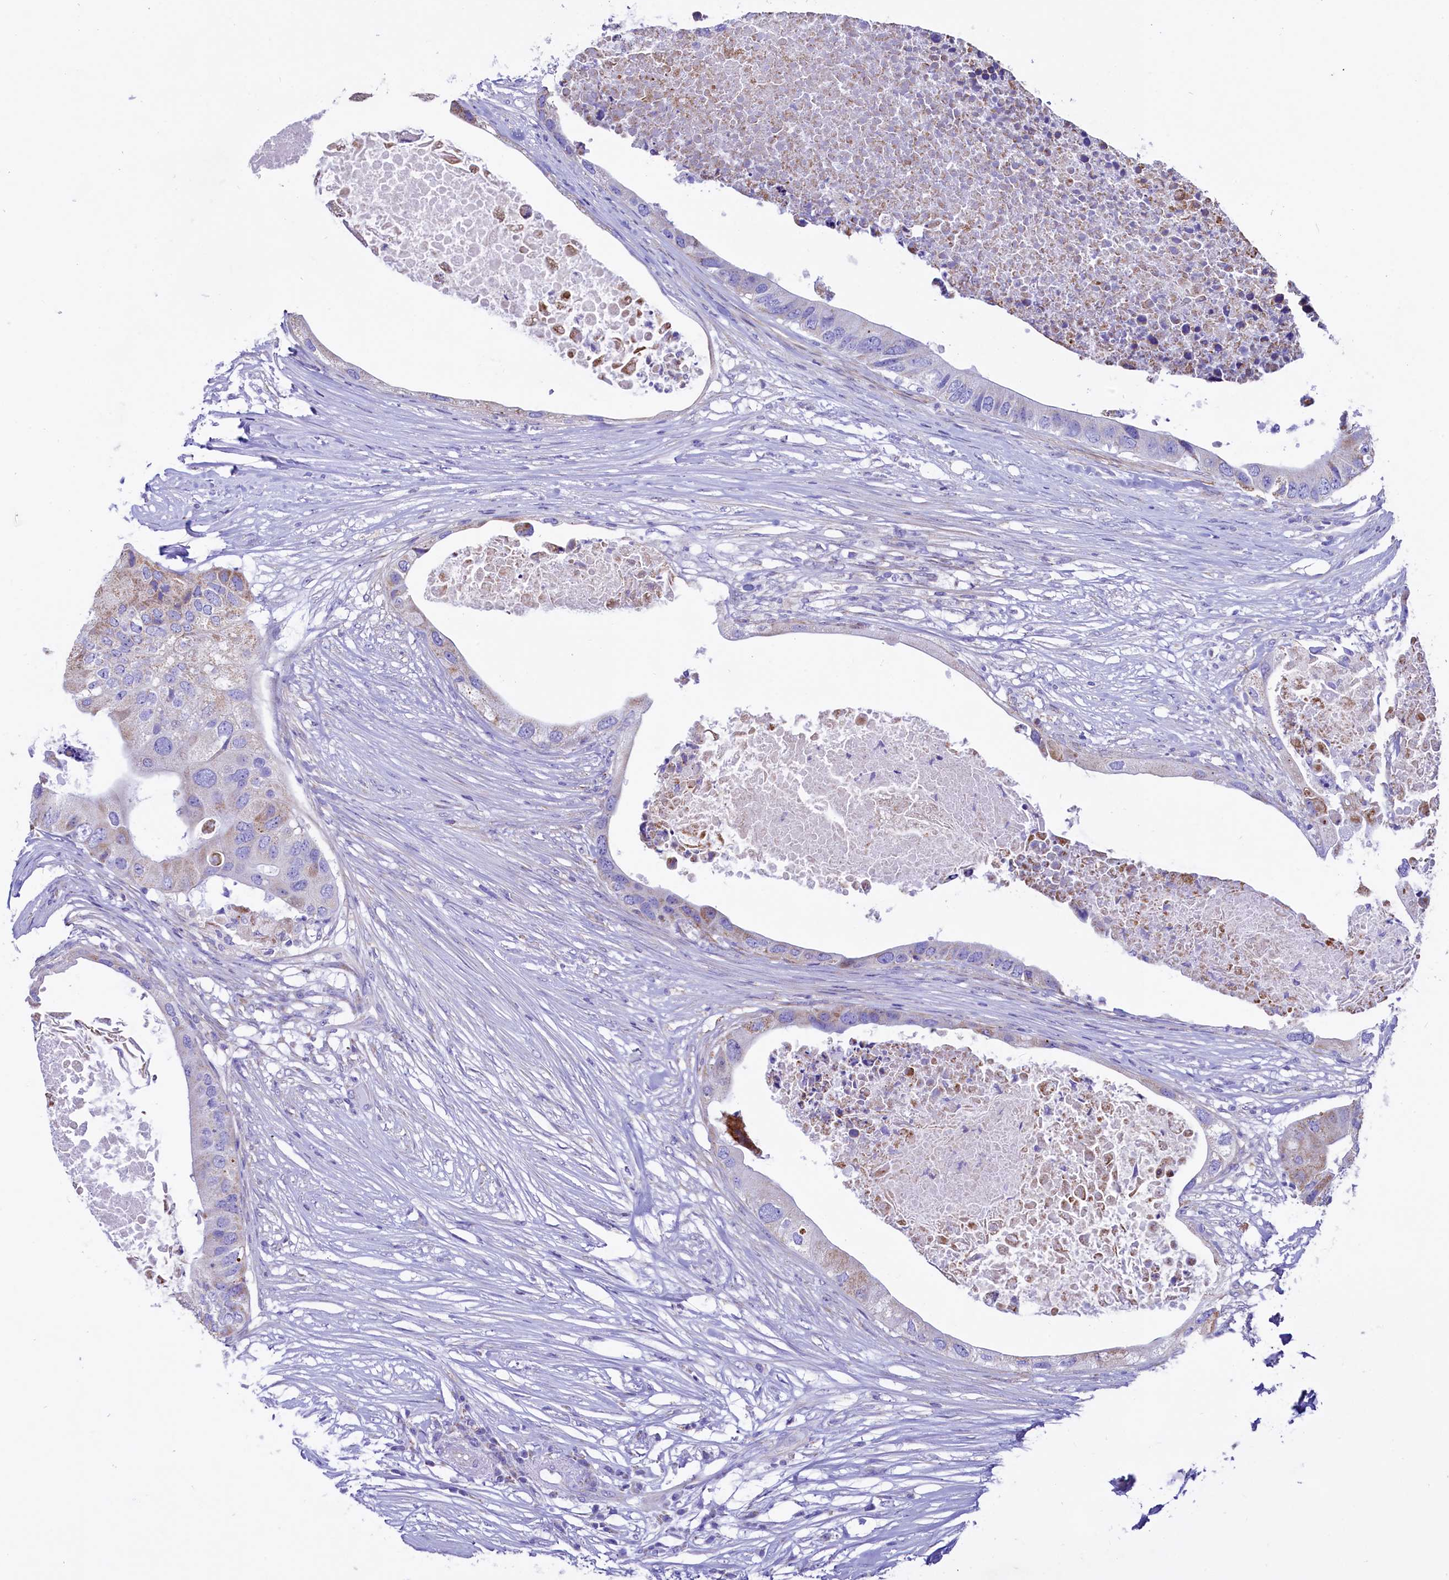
{"staining": {"intensity": "weak", "quantity": "<25%", "location": "cytoplasmic/membranous"}, "tissue": "colorectal cancer", "cell_type": "Tumor cells", "image_type": "cancer", "snomed": [{"axis": "morphology", "description": "Adenocarcinoma, NOS"}, {"axis": "topography", "description": "Colon"}], "caption": "Tumor cells are negative for brown protein staining in colorectal cancer (adenocarcinoma). The staining was performed using DAB to visualize the protein expression in brown, while the nuclei were stained in blue with hematoxylin (Magnification: 20x).", "gene": "VWCE", "patient": {"sex": "male", "age": 71}}